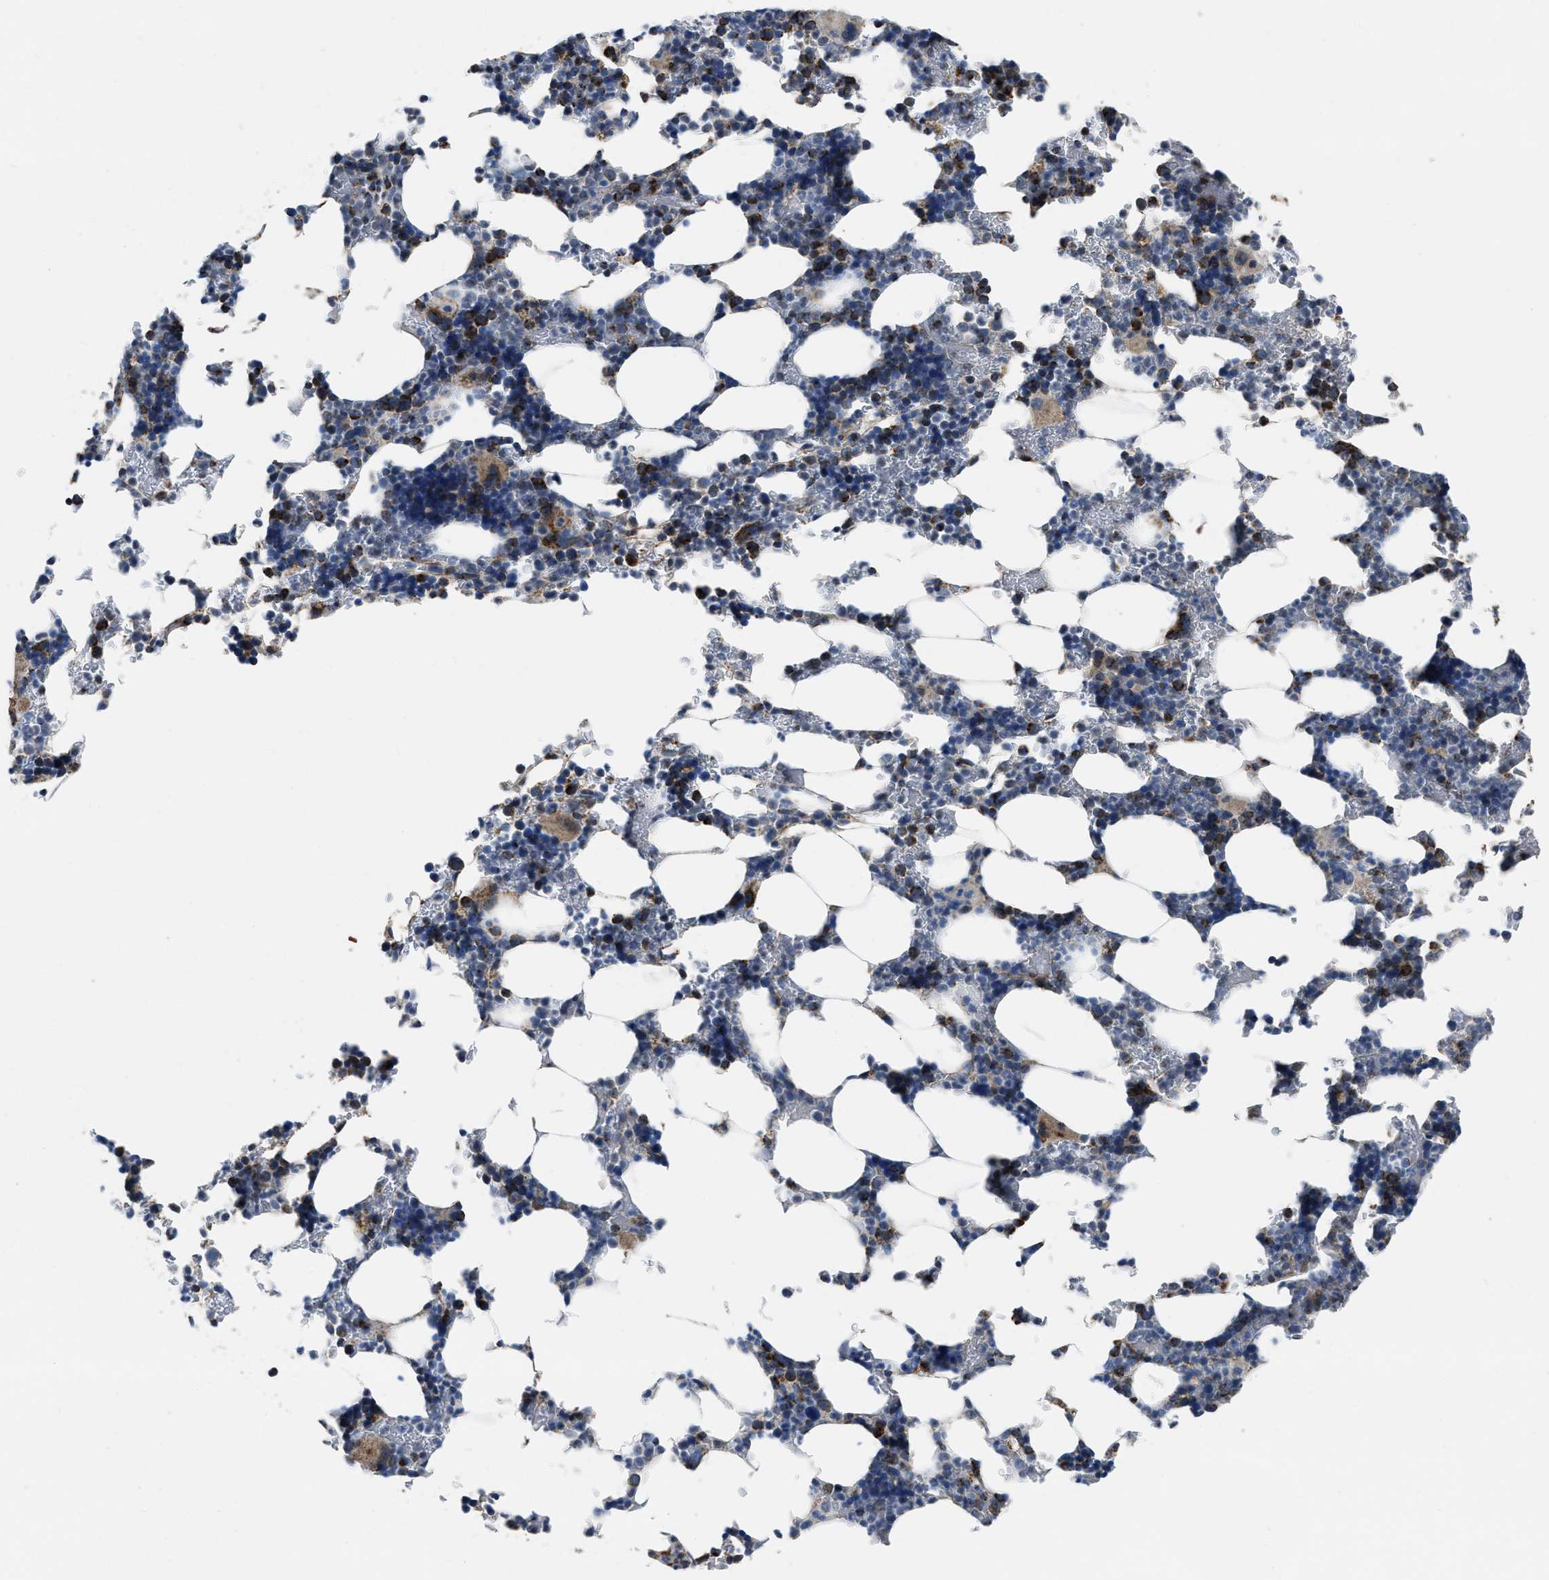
{"staining": {"intensity": "strong", "quantity": "25%-75%", "location": "cytoplasmic/membranous"}, "tissue": "bone marrow", "cell_type": "Hematopoietic cells", "image_type": "normal", "snomed": [{"axis": "morphology", "description": "Normal tissue, NOS"}, {"axis": "topography", "description": "Bone marrow"}], "caption": "Immunohistochemical staining of benign human bone marrow exhibits strong cytoplasmic/membranous protein expression in approximately 25%-75% of hematopoietic cells.", "gene": "NSD3", "patient": {"sex": "female", "age": 81}}